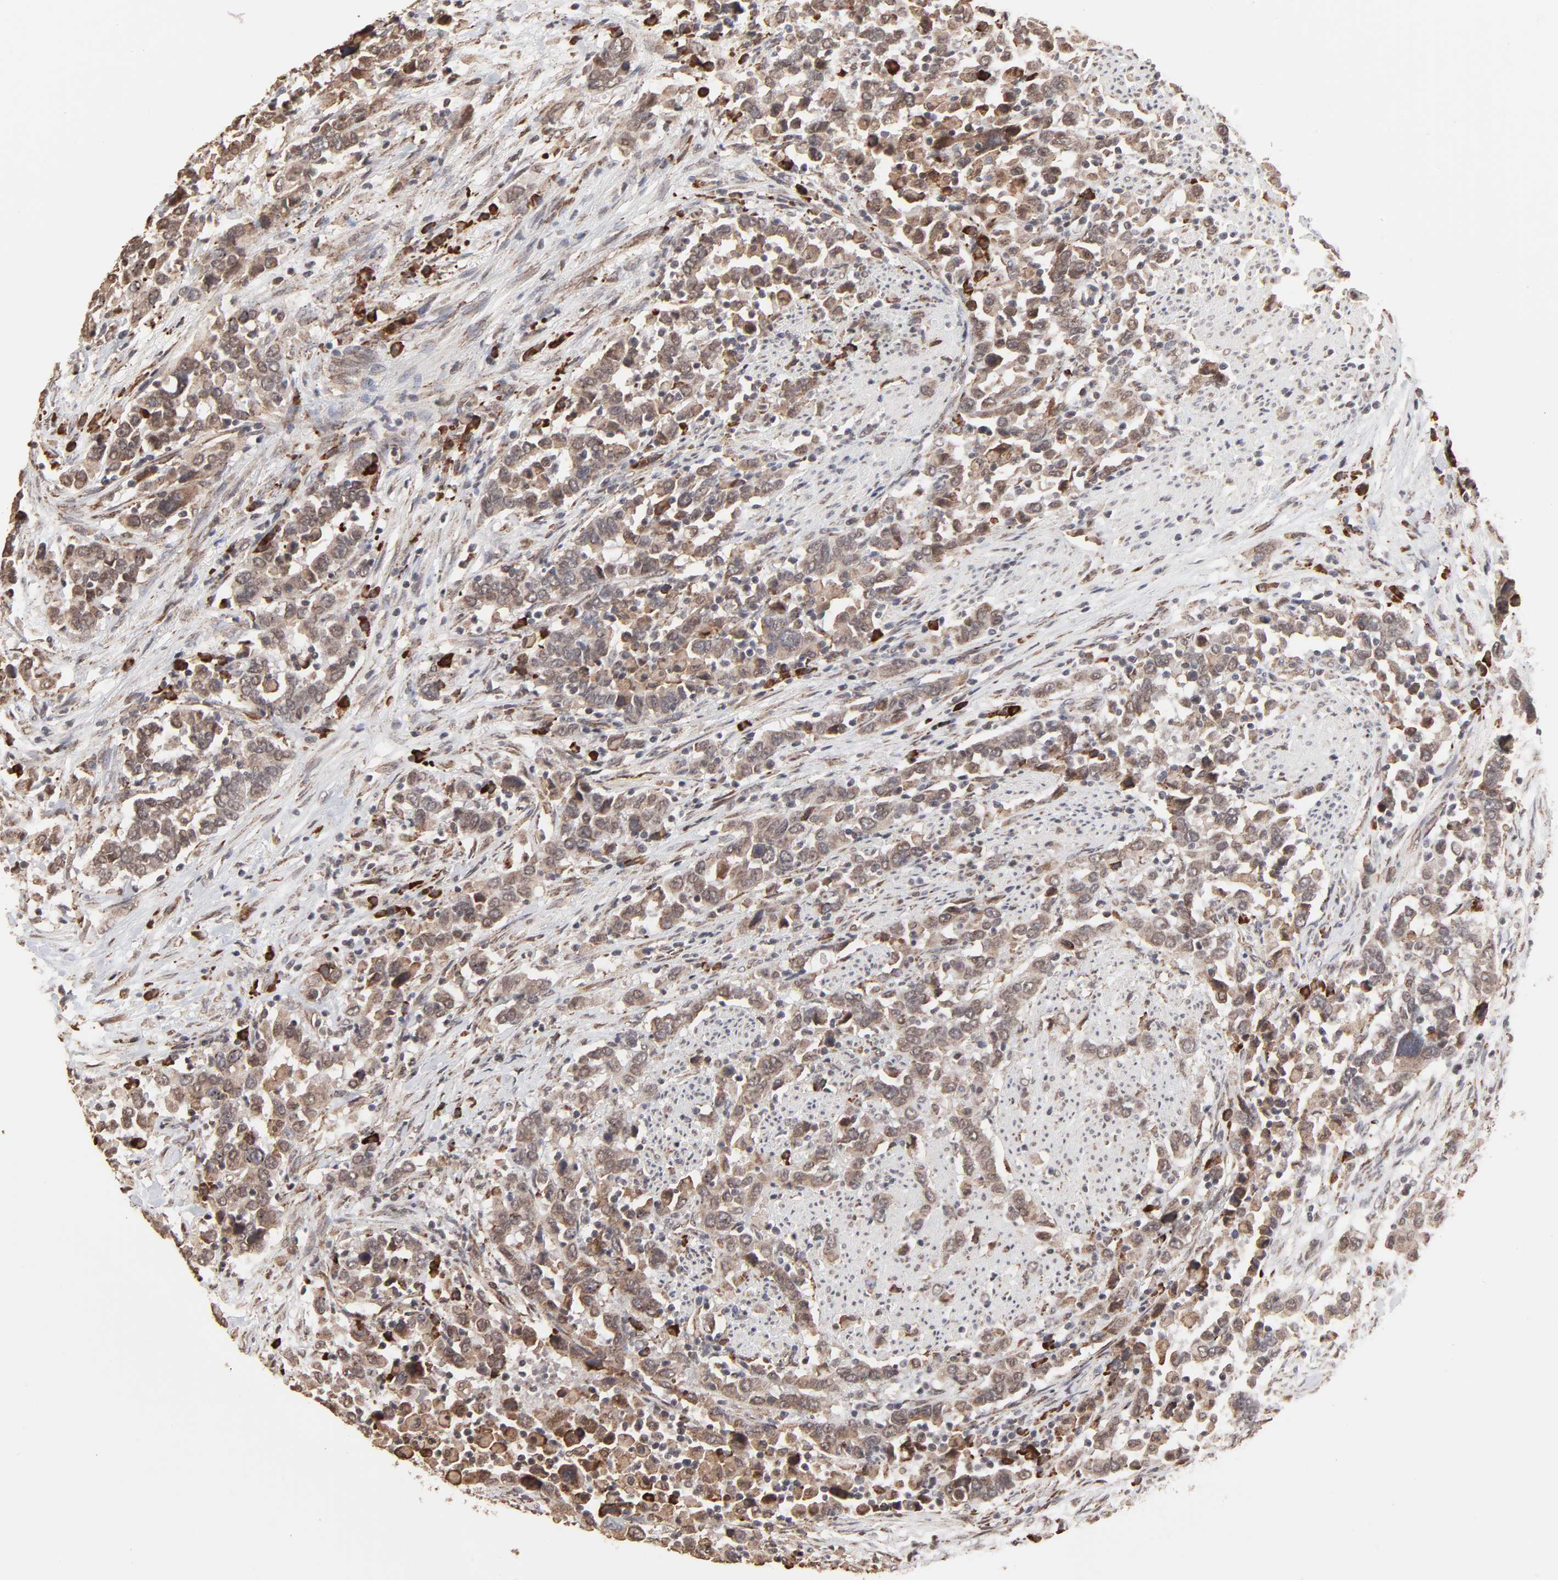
{"staining": {"intensity": "moderate", "quantity": ">75%", "location": "cytoplasmic/membranous"}, "tissue": "urothelial cancer", "cell_type": "Tumor cells", "image_type": "cancer", "snomed": [{"axis": "morphology", "description": "Urothelial carcinoma, High grade"}, {"axis": "topography", "description": "Urinary bladder"}], "caption": "DAB immunohistochemical staining of high-grade urothelial carcinoma shows moderate cytoplasmic/membranous protein expression in approximately >75% of tumor cells. The staining is performed using DAB brown chromogen to label protein expression. The nuclei are counter-stained blue using hematoxylin.", "gene": "CHM", "patient": {"sex": "male", "age": 61}}